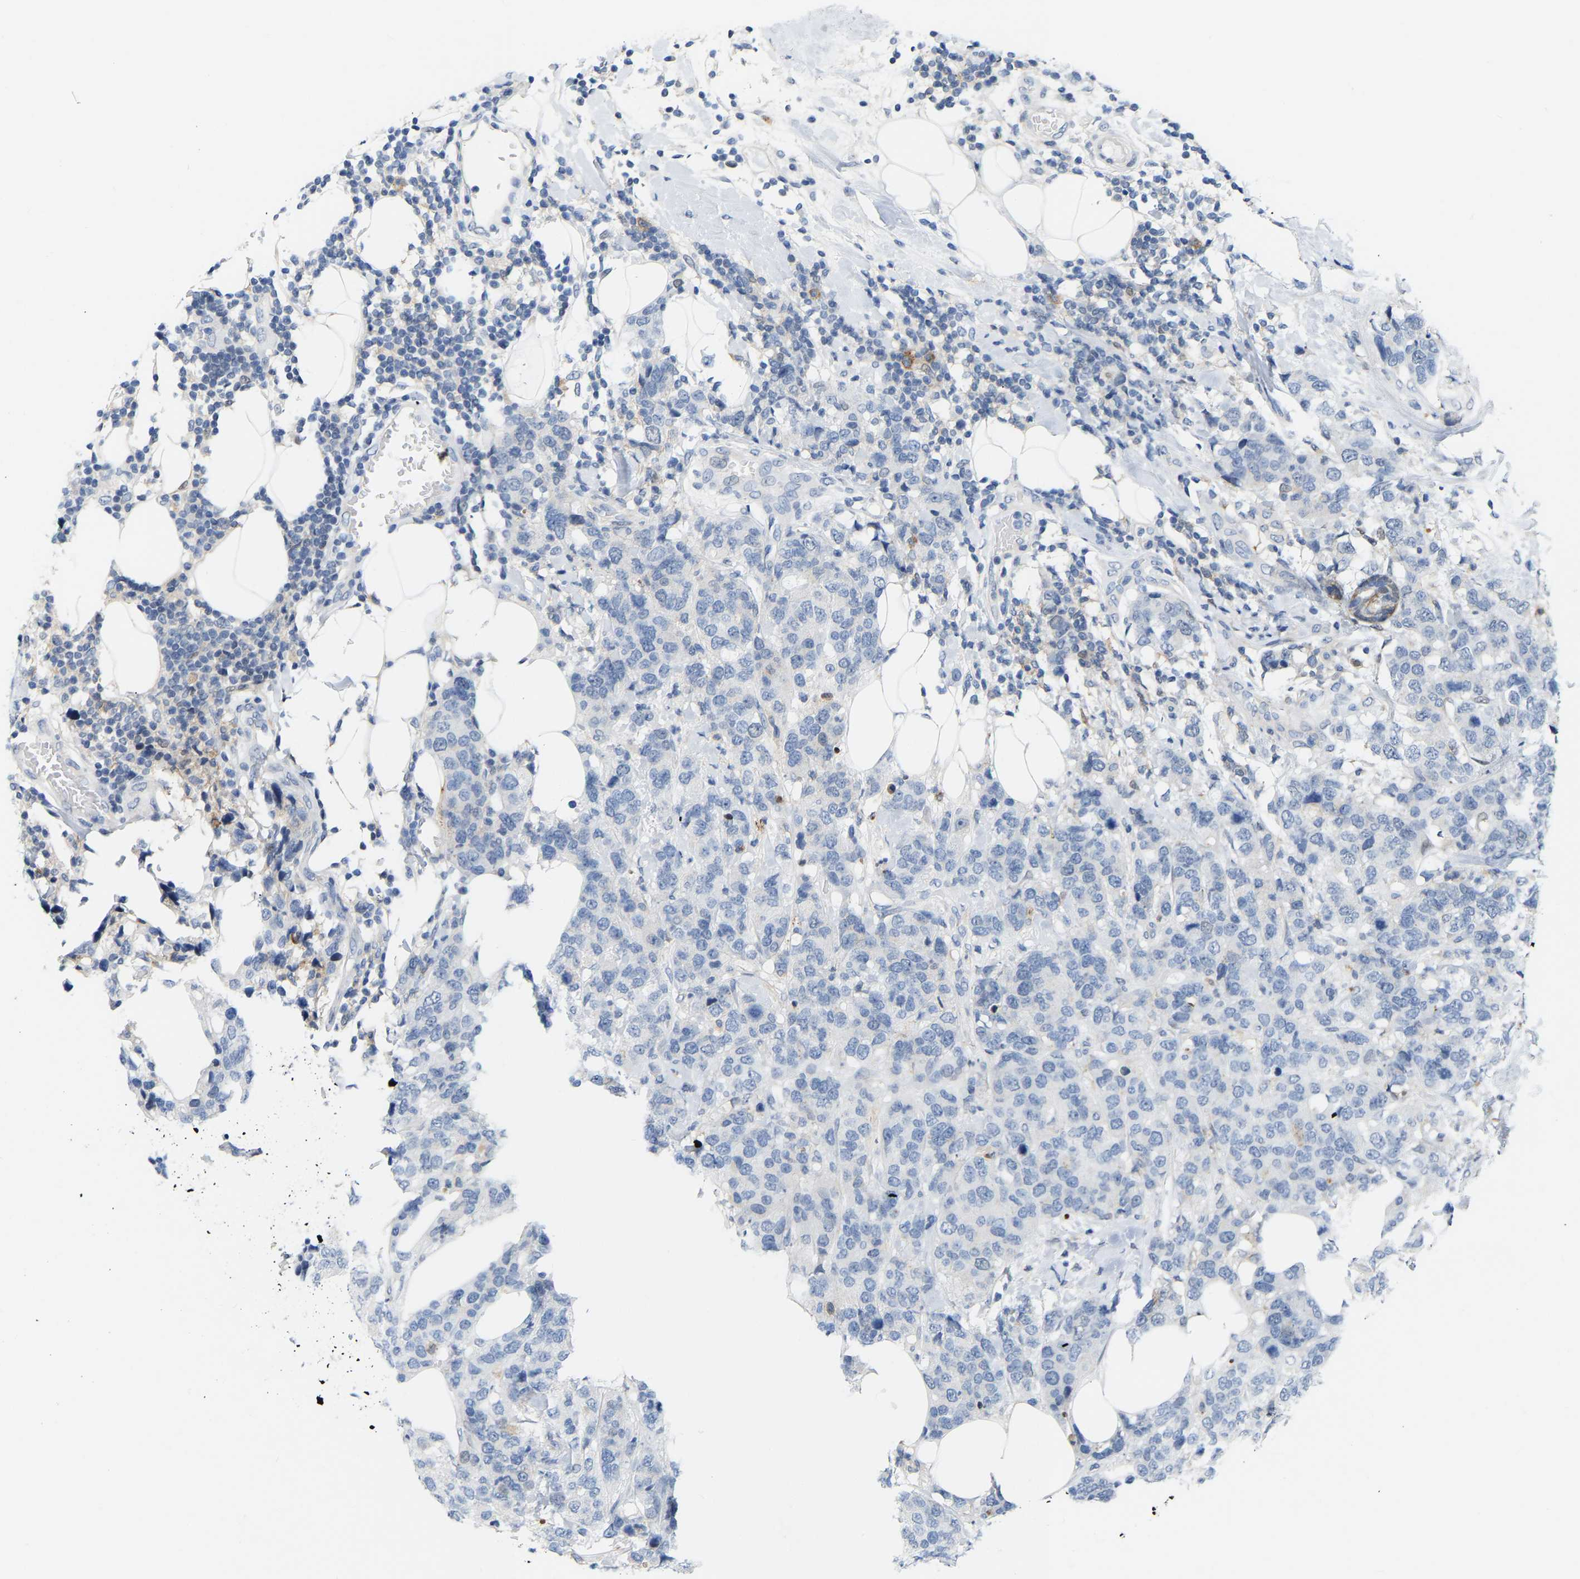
{"staining": {"intensity": "negative", "quantity": "none", "location": "none"}, "tissue": "breast cancer", "cell_type": "Tumor cells", "image_type": "cancer", "snomed": [{"axis": "morphology", "description": "Lobular carcinoma"}, {"axis": "topography", "description": "Breast"}], "caption": "Immunohistochemistry of breast lobular carcinoma demonstrates no staining in tumor cells.", "gene": "ABTB2", "patient": {"sex": "female", "age": 59}}